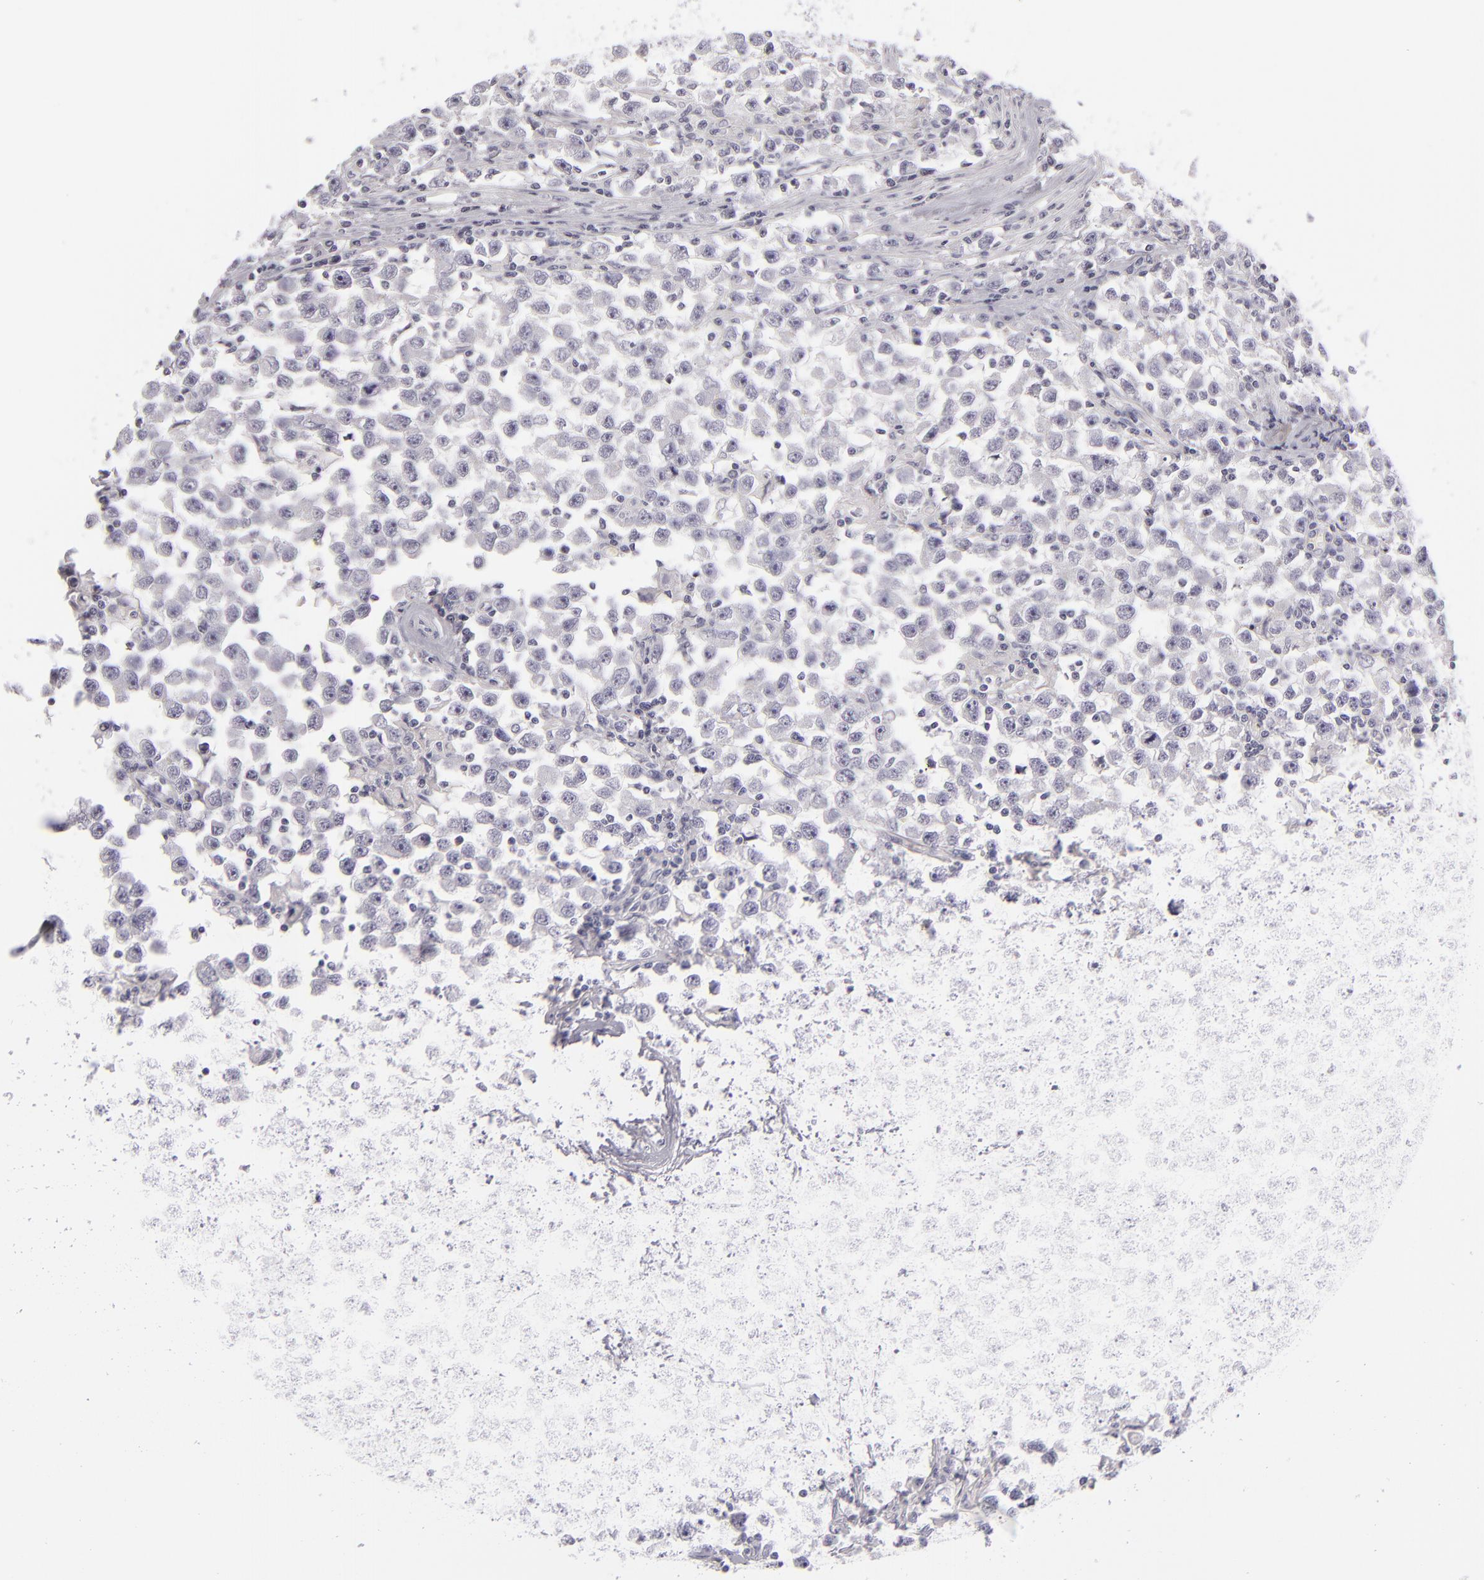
{"staining": {"intensity": "negative", "quantity": "none", "location": "none"}, "tissue": "testis cancer", "cell_type": "Tumor cells", "image_type": "cancer", "snomed": [{"axis": "morphology", "description": "Seminoma, NOS"}, {"axis": "topography", "description": "Testis"}], "caption": "This is an immunohistochemistry (IHC) image of human testis cancer. There is no staining in tumor cells.", "gene": "VIL1", "patient": {"sex": "male", "age": 33}}